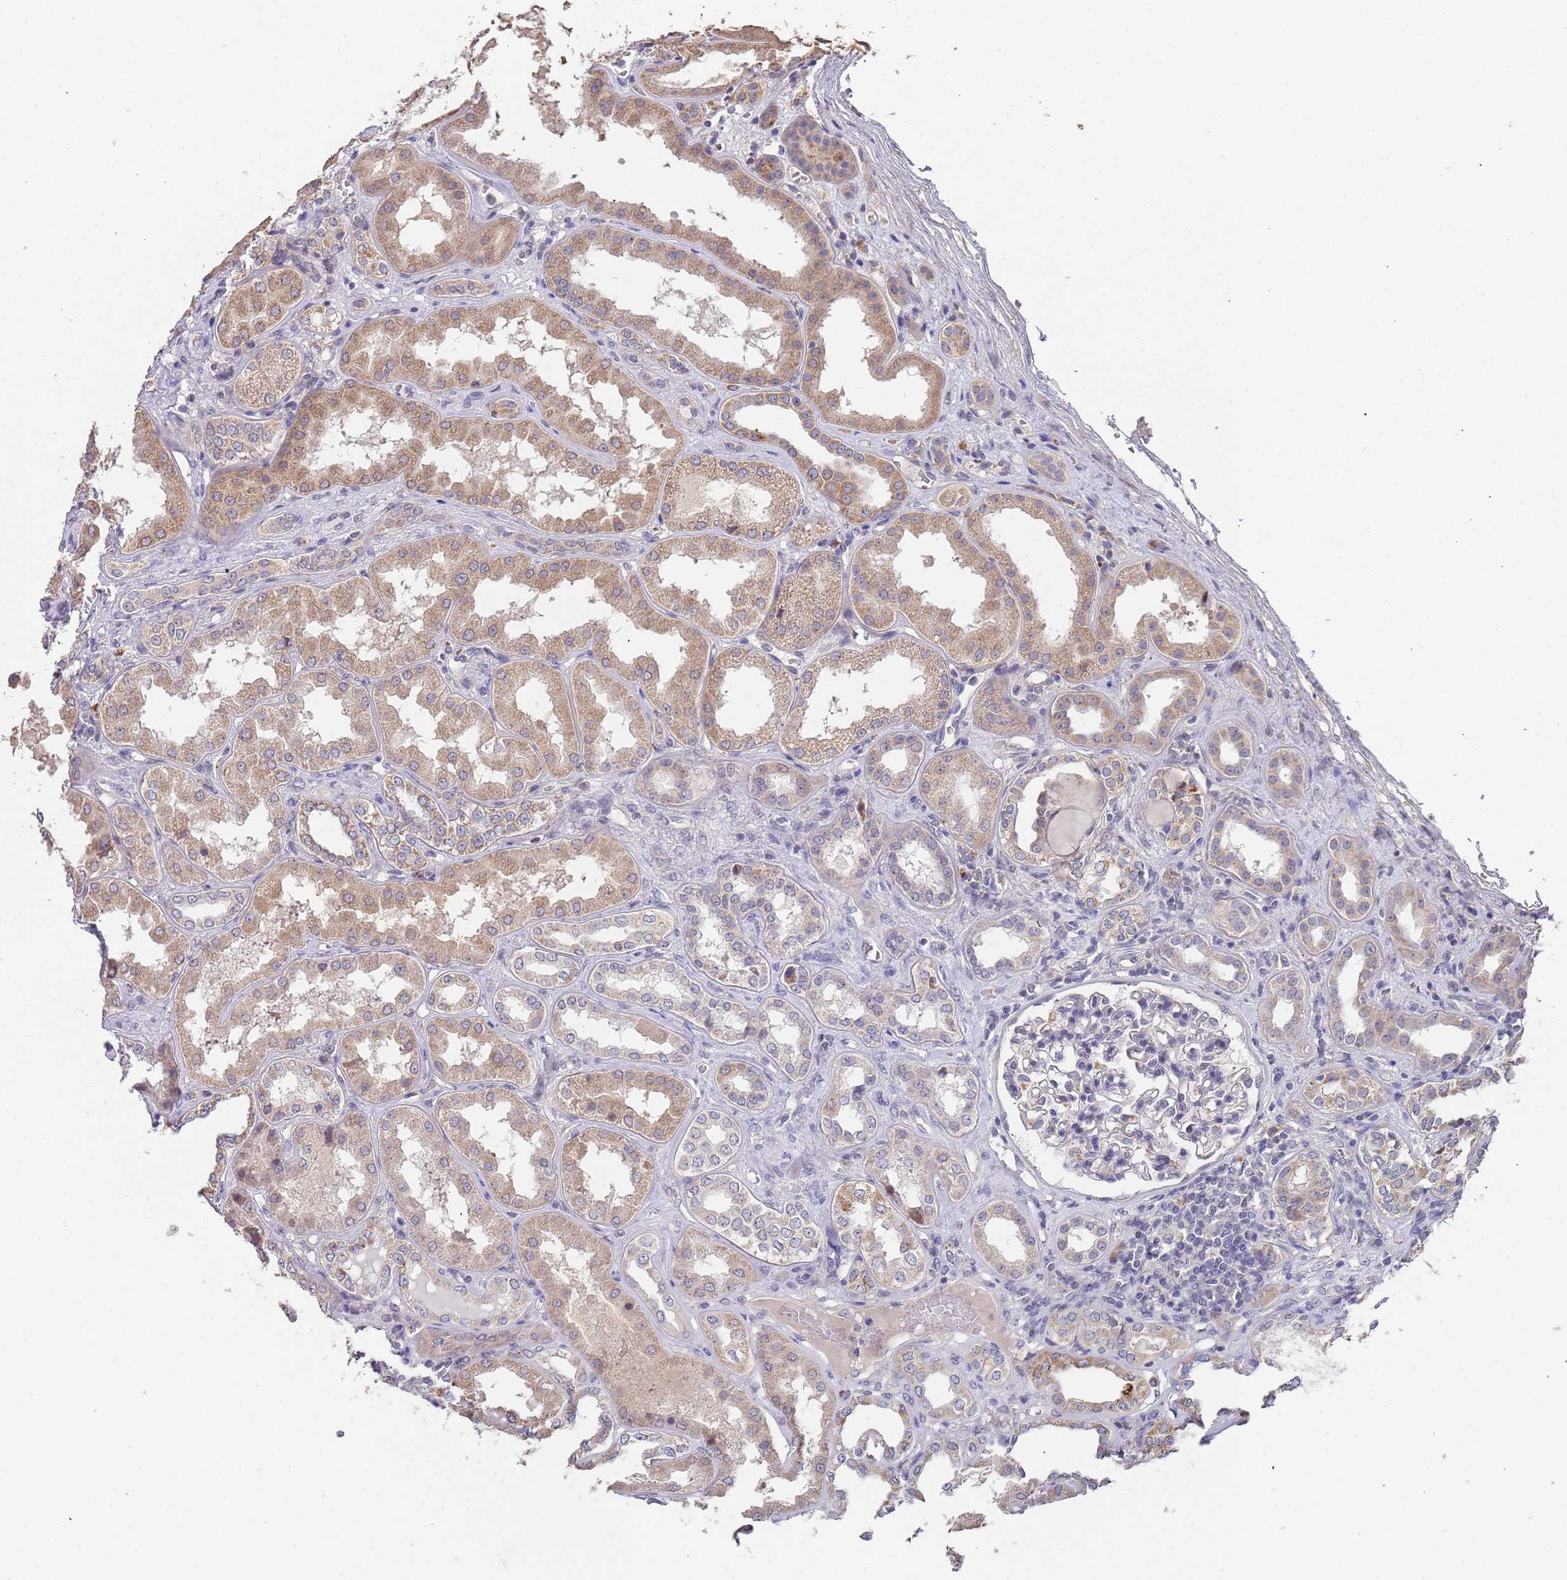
{"staining": {"intensity": "negative", "quantity": "none", "location": "none"}, "tissue": "kidney", "cell_type": "Cells in glomeruli", "image_type": "normal", "snomed": [{"axis": "morphology", "description": "Normal tissue, NOS"}, {"axis": "topography", "description": "Kidney"}], "caption": "High power microscopy photomicrograph of an immunohistochemistry (IHC) photomicrograph of benign kidney, revealing no significant positivity in cells in glomeruli.", "gene": "TMEM64", "patient": {"sex": "female", "age": 56}}